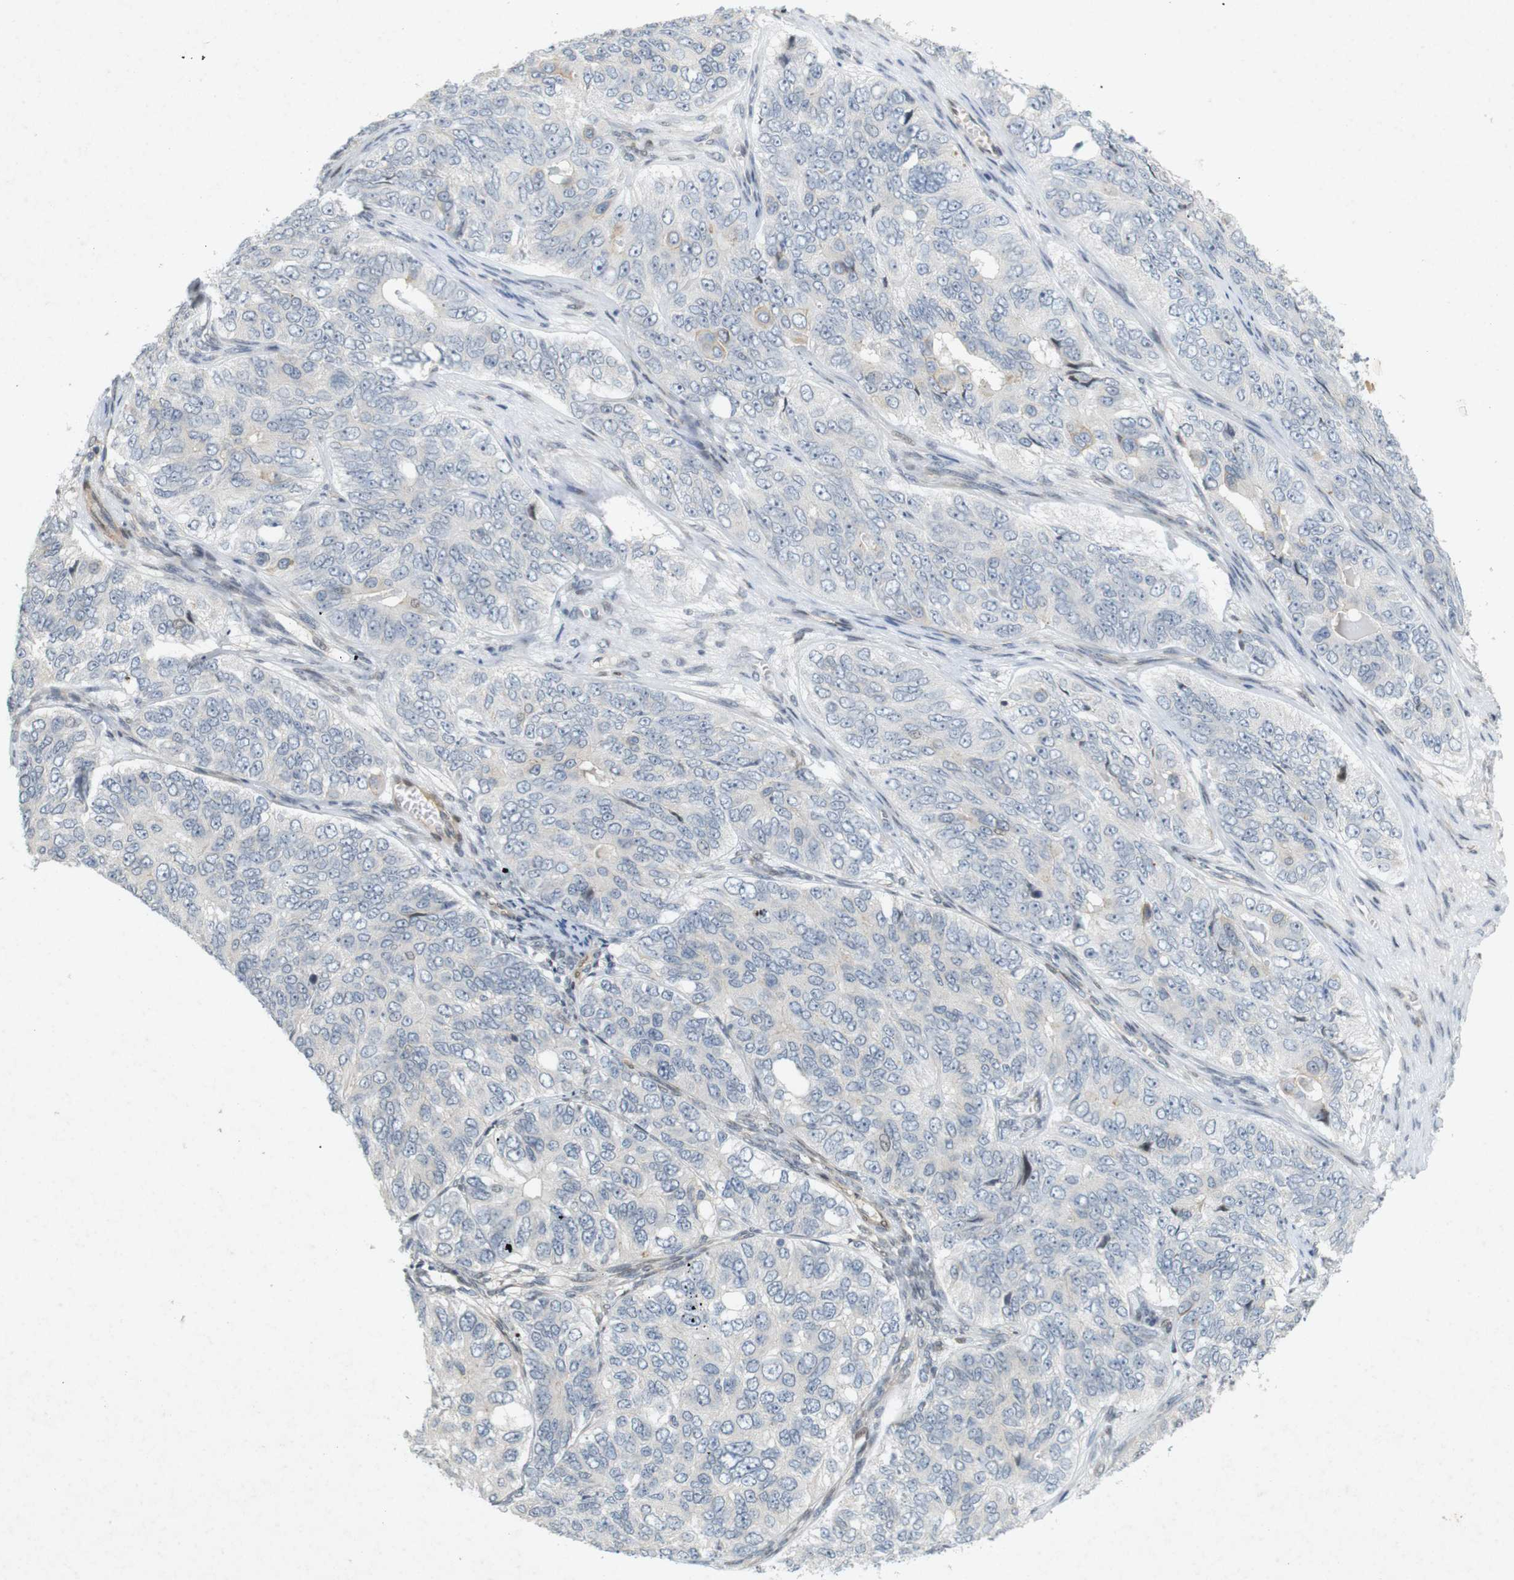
{"staining": {"intensity": "negative", "quantity": "none", "location": "none"}, "tissue": "ovarian cancer", "cell_type": "Tumor cells", "image_type": "cancer", "snomed": [{"axis": "morphology", "description": "Carcinoma, endometroid"}, {"axis": "topography", "description": "Ovary"}], "caption": "This is an immunohistochemistry (IHC) micrograph of human ovarian cancer (endometroid carcinoma). There is no expression in tumor cells.", "gene": "PPP1R14A", "patient": {"sex": "female", "age": 51}}